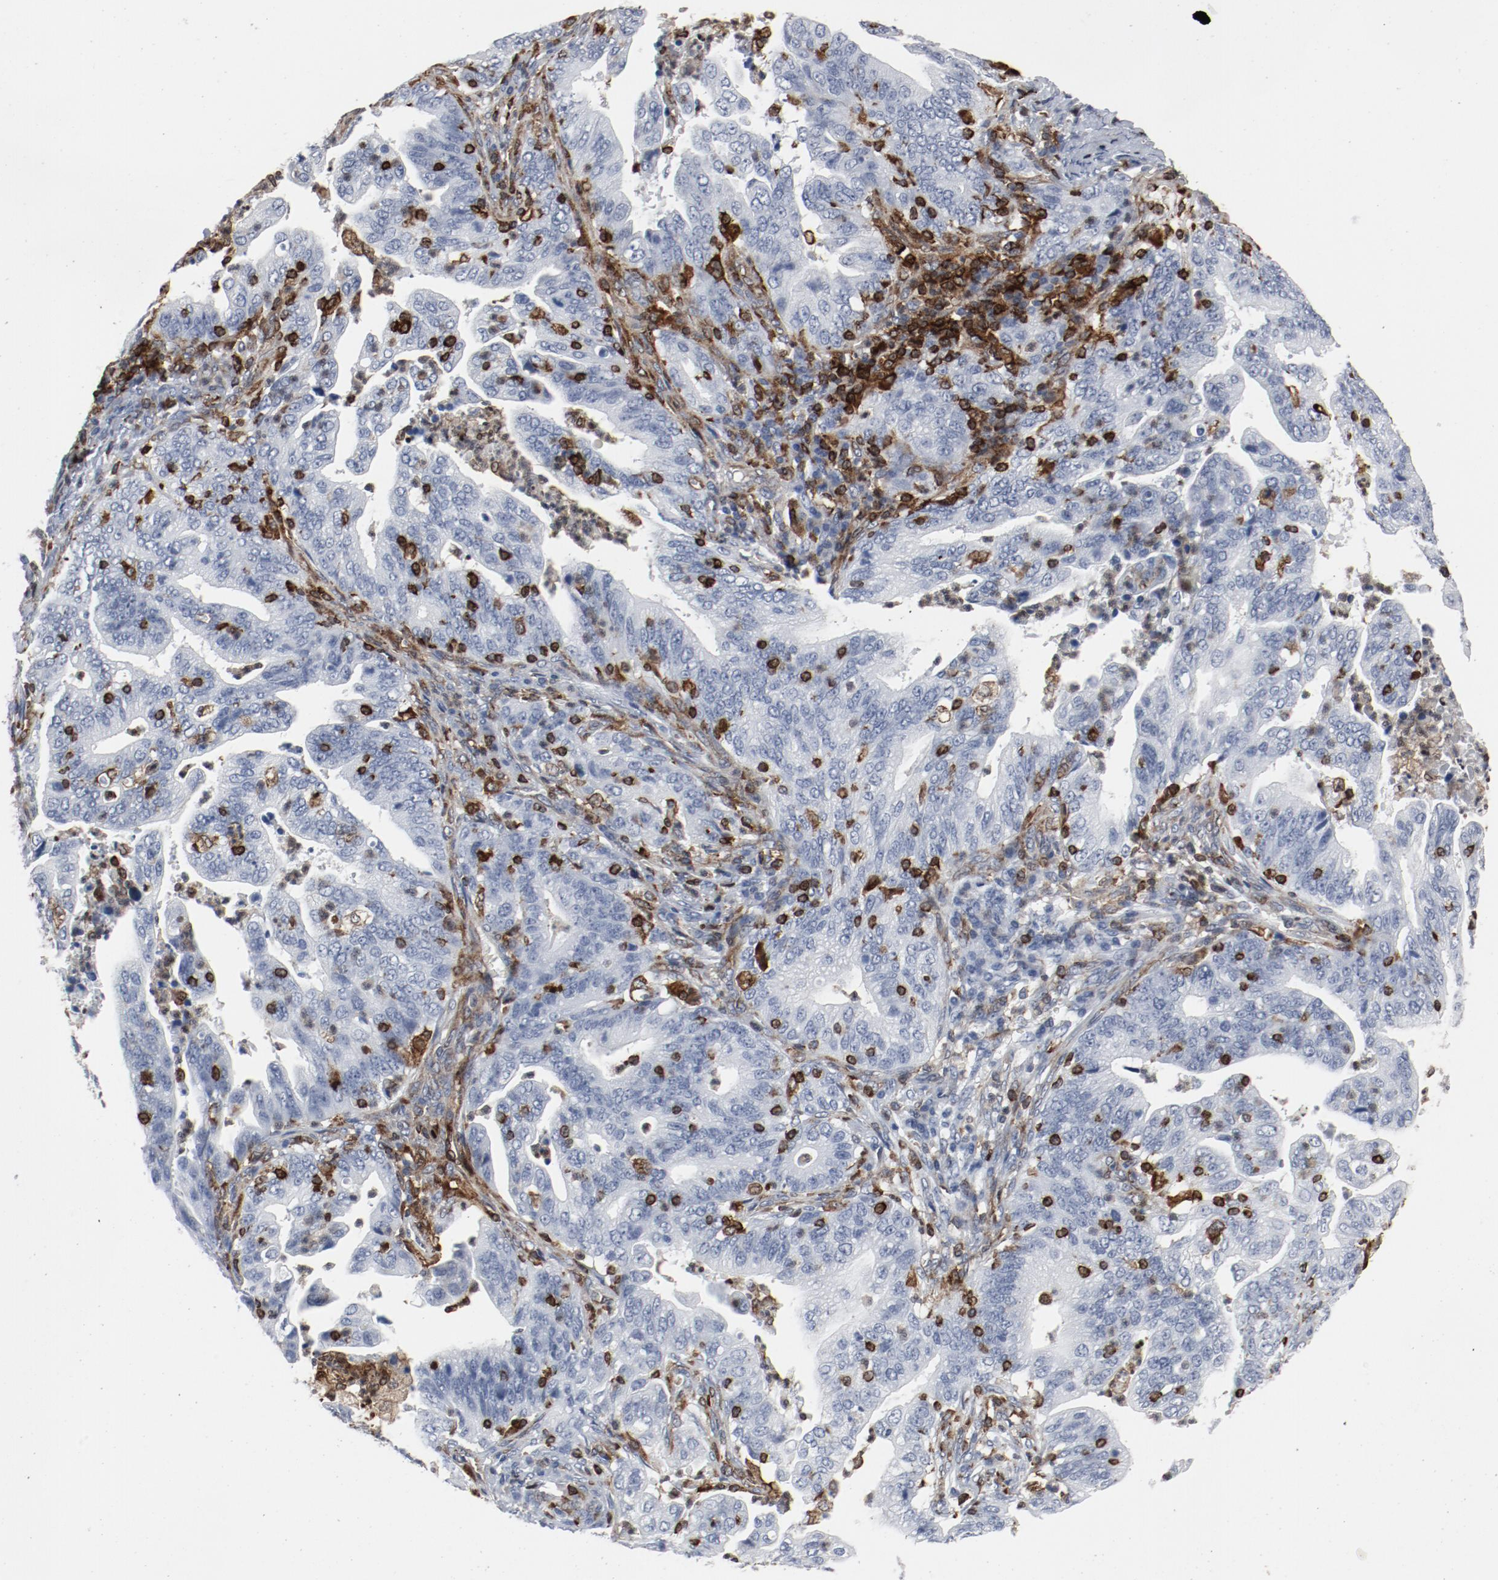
{"staining": {"intensity": "negative", "quantity": "none", "location": "none"}, "tissue": "stomach cancer", "cell_type": "Tumor cells", "image_type": "cancer", "snomed": [{"axis": "morphology", "description": "Adenocarcinoma, NOS"}, {"axis": "topography", "description": "Stomach, upper"}], "caption": "Tumor cells show no significant protein expression in stomach cancer. (DAB immunohistochemistry (IHC), high magnification).", "gene": "LCP2", "patient": {"sex": "female", "age": 50}}